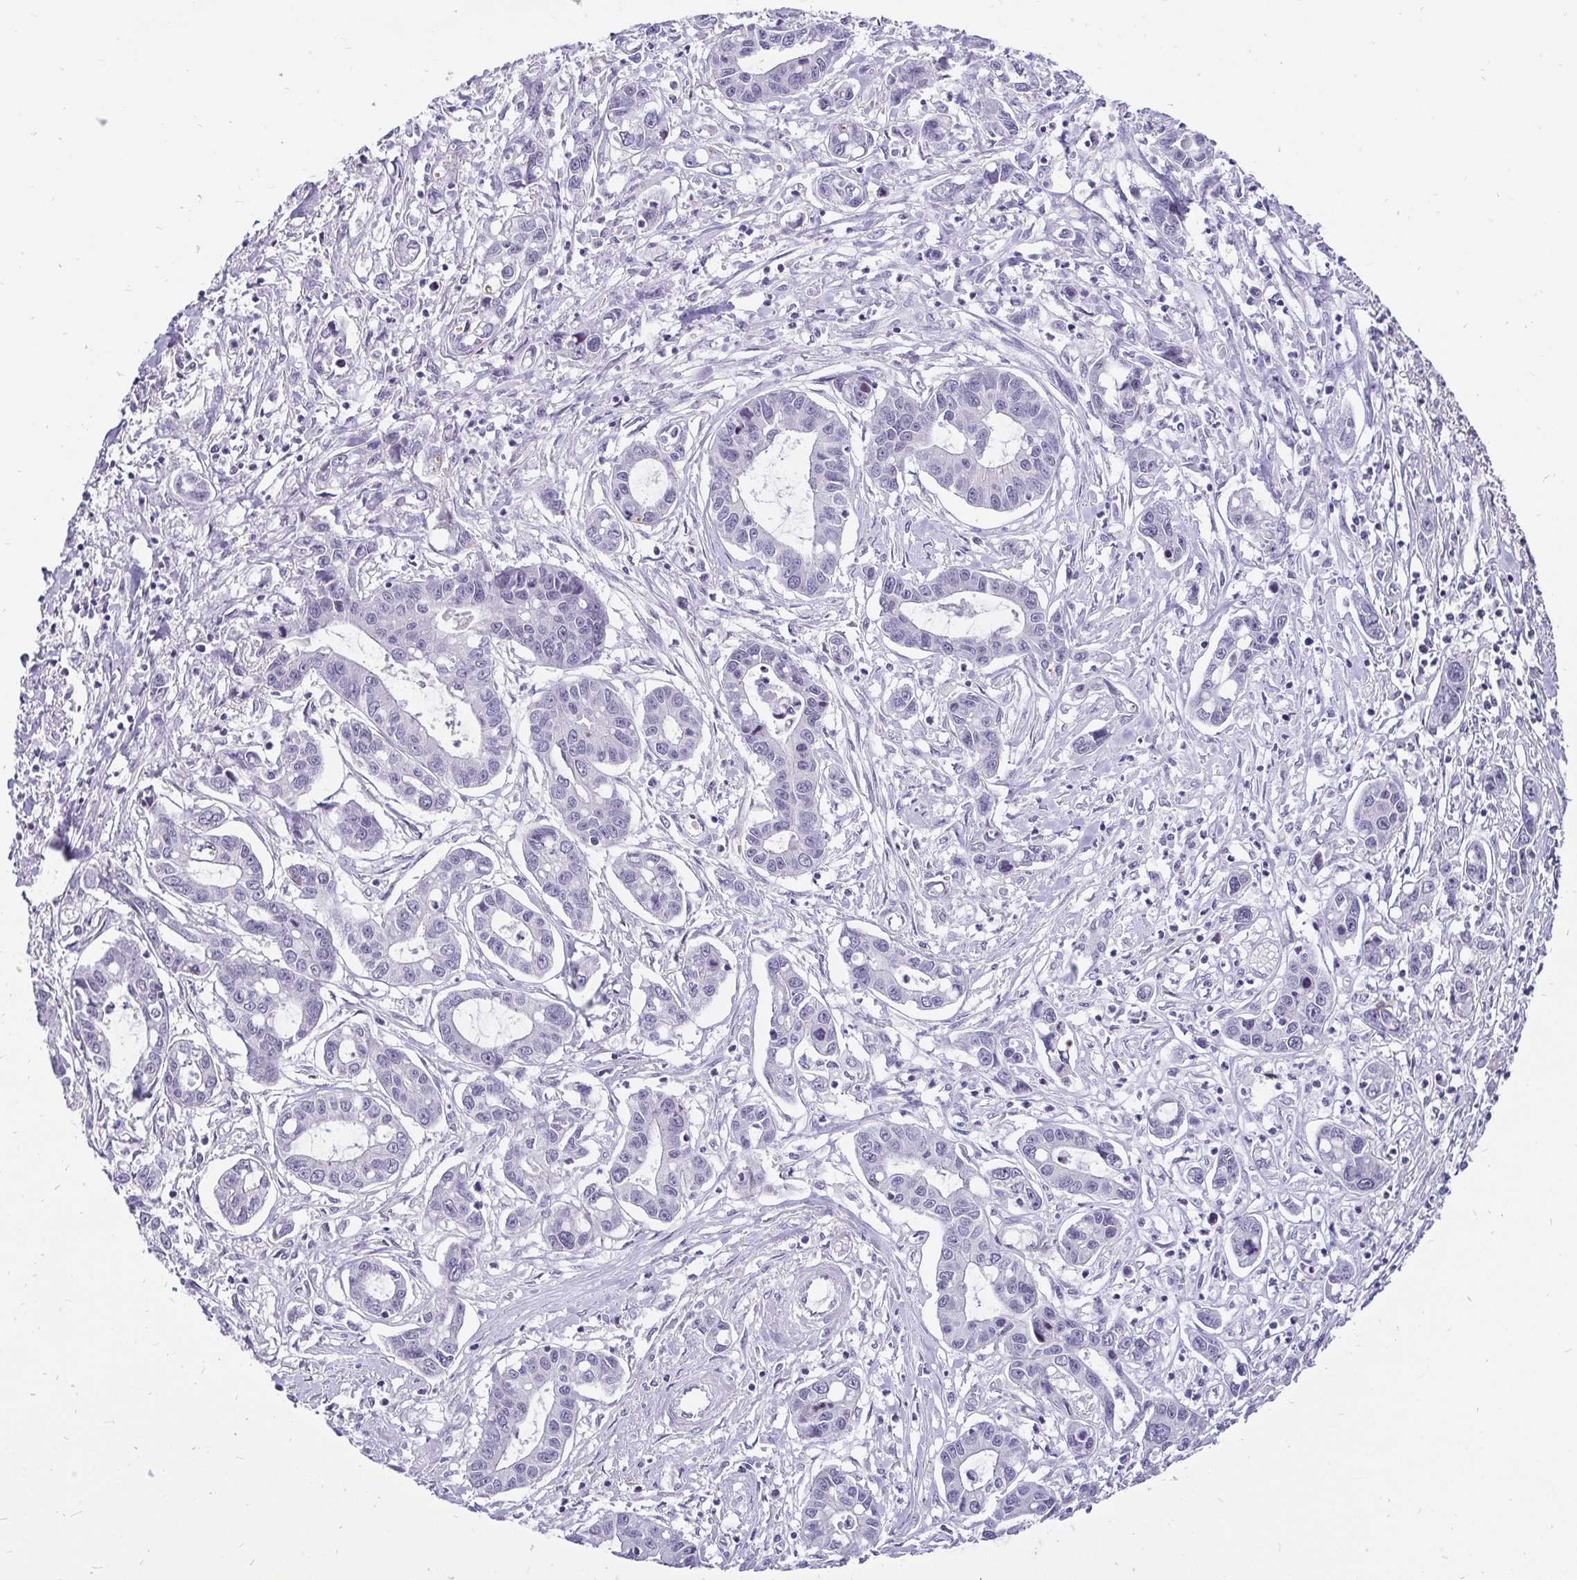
{"staining": {"intensity": "negative", "quantity": "none", "location": "none"}, "tissue": "liver cancer", "cell_type": "Tumor cells", "image_type": "cancer", "snomed": [{"axis": "morphology", "description": "Cholangiocarcinoma"}, {"axis": "topography", "description": "Liver"}], "caption": "Liver cancer was stained to show a protein in brown. There is no significant positivity in tumor cells.", "gene": "ZNF860", "patient": {"sex": "male", "age": 58}}